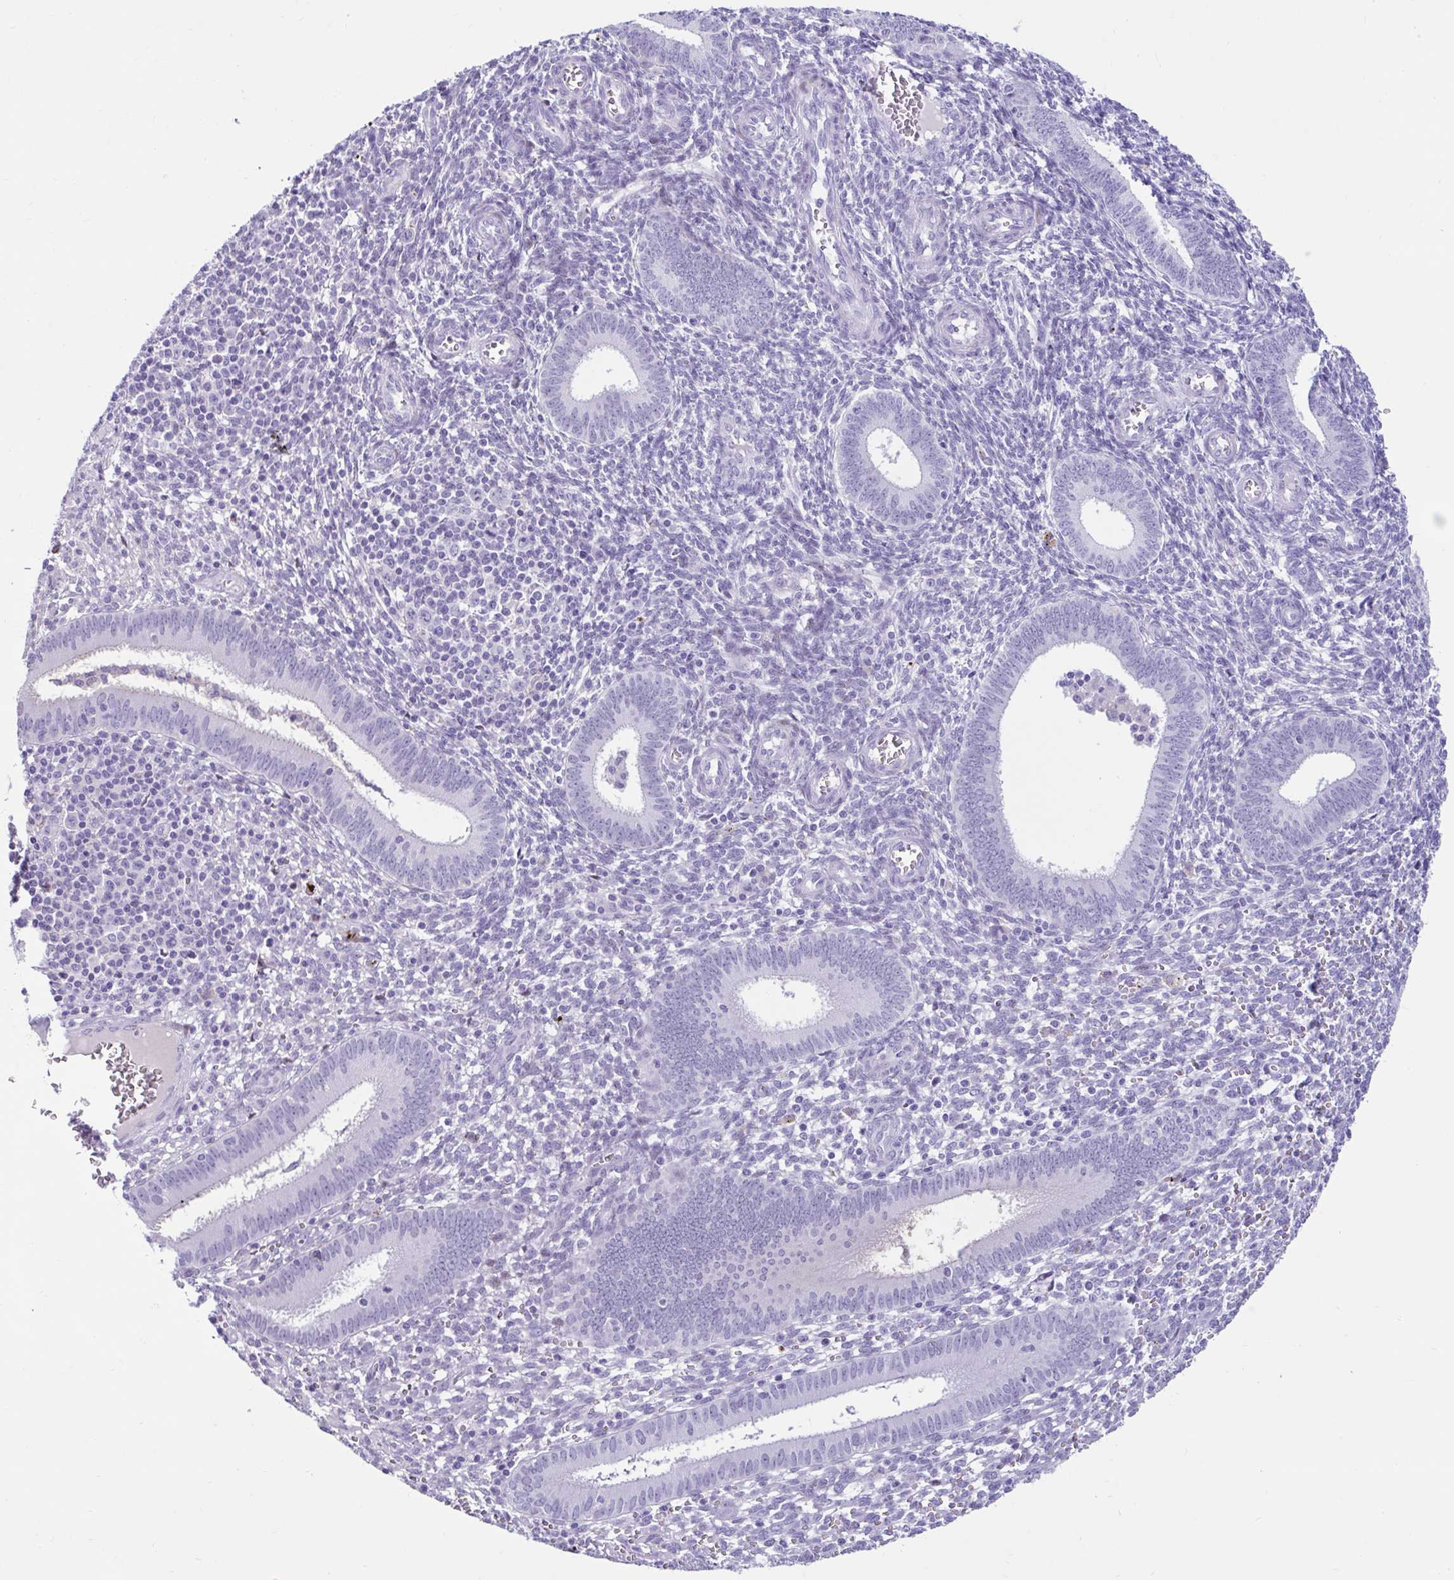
{"staining": {"intensity": "negative", "quantity": "none", "location": "none"}, "tissue": "endometrium", "cell_type": "Cells in endometrial stroma", "image_type": "normal", "snomed": [{"axis": "morphology", "description": "Normal tissue, NOS"}, {"axis": "topography", "description": "Endometrium"}], "caption": "Cells in endometrial stroma show no significant positivity in normal endometrium. The staining is performed using DAB brown chromogen with nuclei counter-stained in using hematoxylin.", "gene": "NHLH2", "patient": {"sex": "female", "age": 41}}